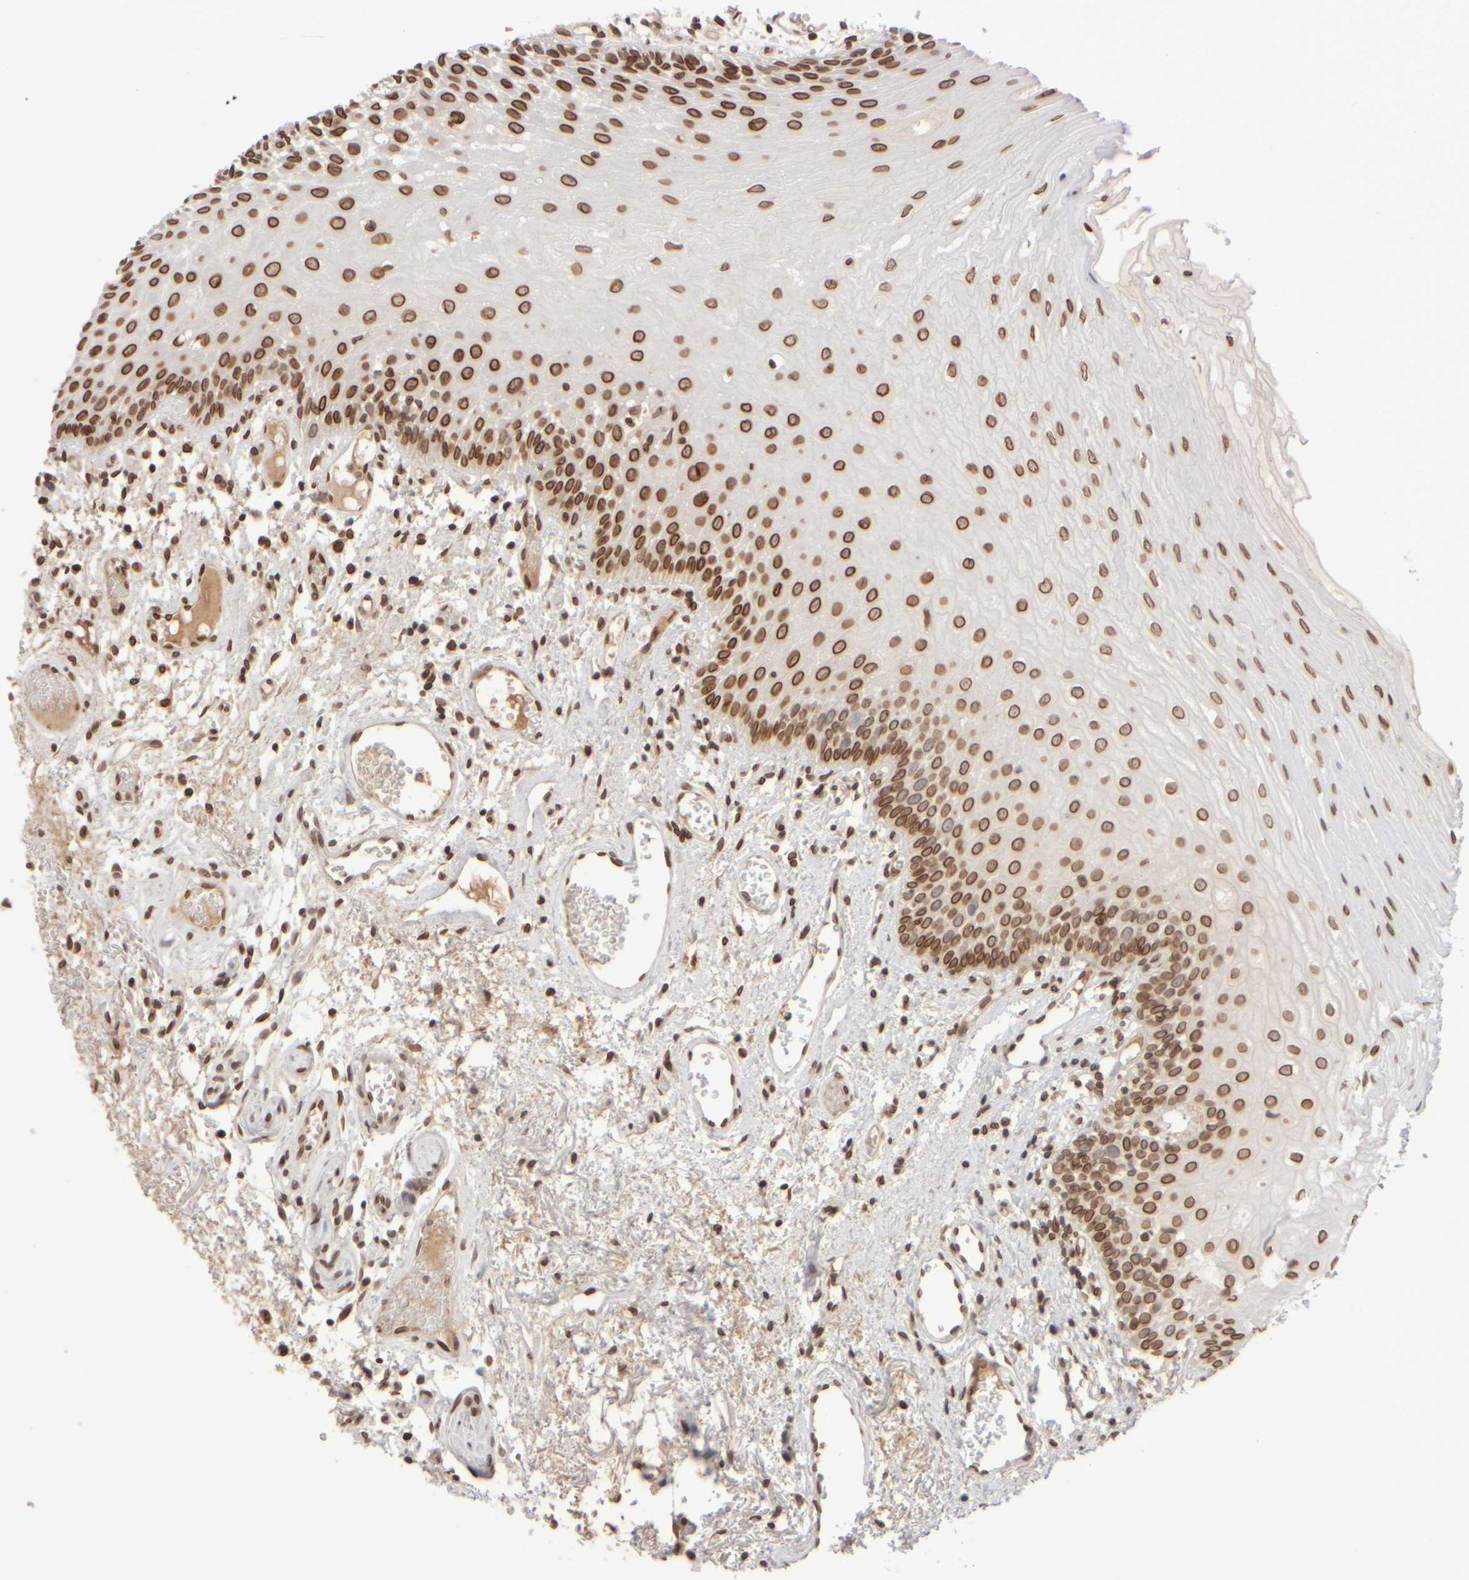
{"staining": {"intensity": "strong", "quantity": ">75%", "location": "cytoplasmic/membranous,nuclear"}, "tissue": "oral mucosa", "cell_type": "Squamous epithelial cells", "image_type": "normal", "snomed": [{"axis": "morphology", "description": "Normal tissue, NOS"}, {"axis": "topography", "description": "Oral tissue"}], "caption": "Benign oral mucosa exhibits strong cytoplasmic/membranous,nuclear staining in about >75% of squamous epithelial cells (IHC, brightfield microscopy, high magnification)..", "gene": "ZC3HC1", "patient": {"sex": "male", "age": 52}}